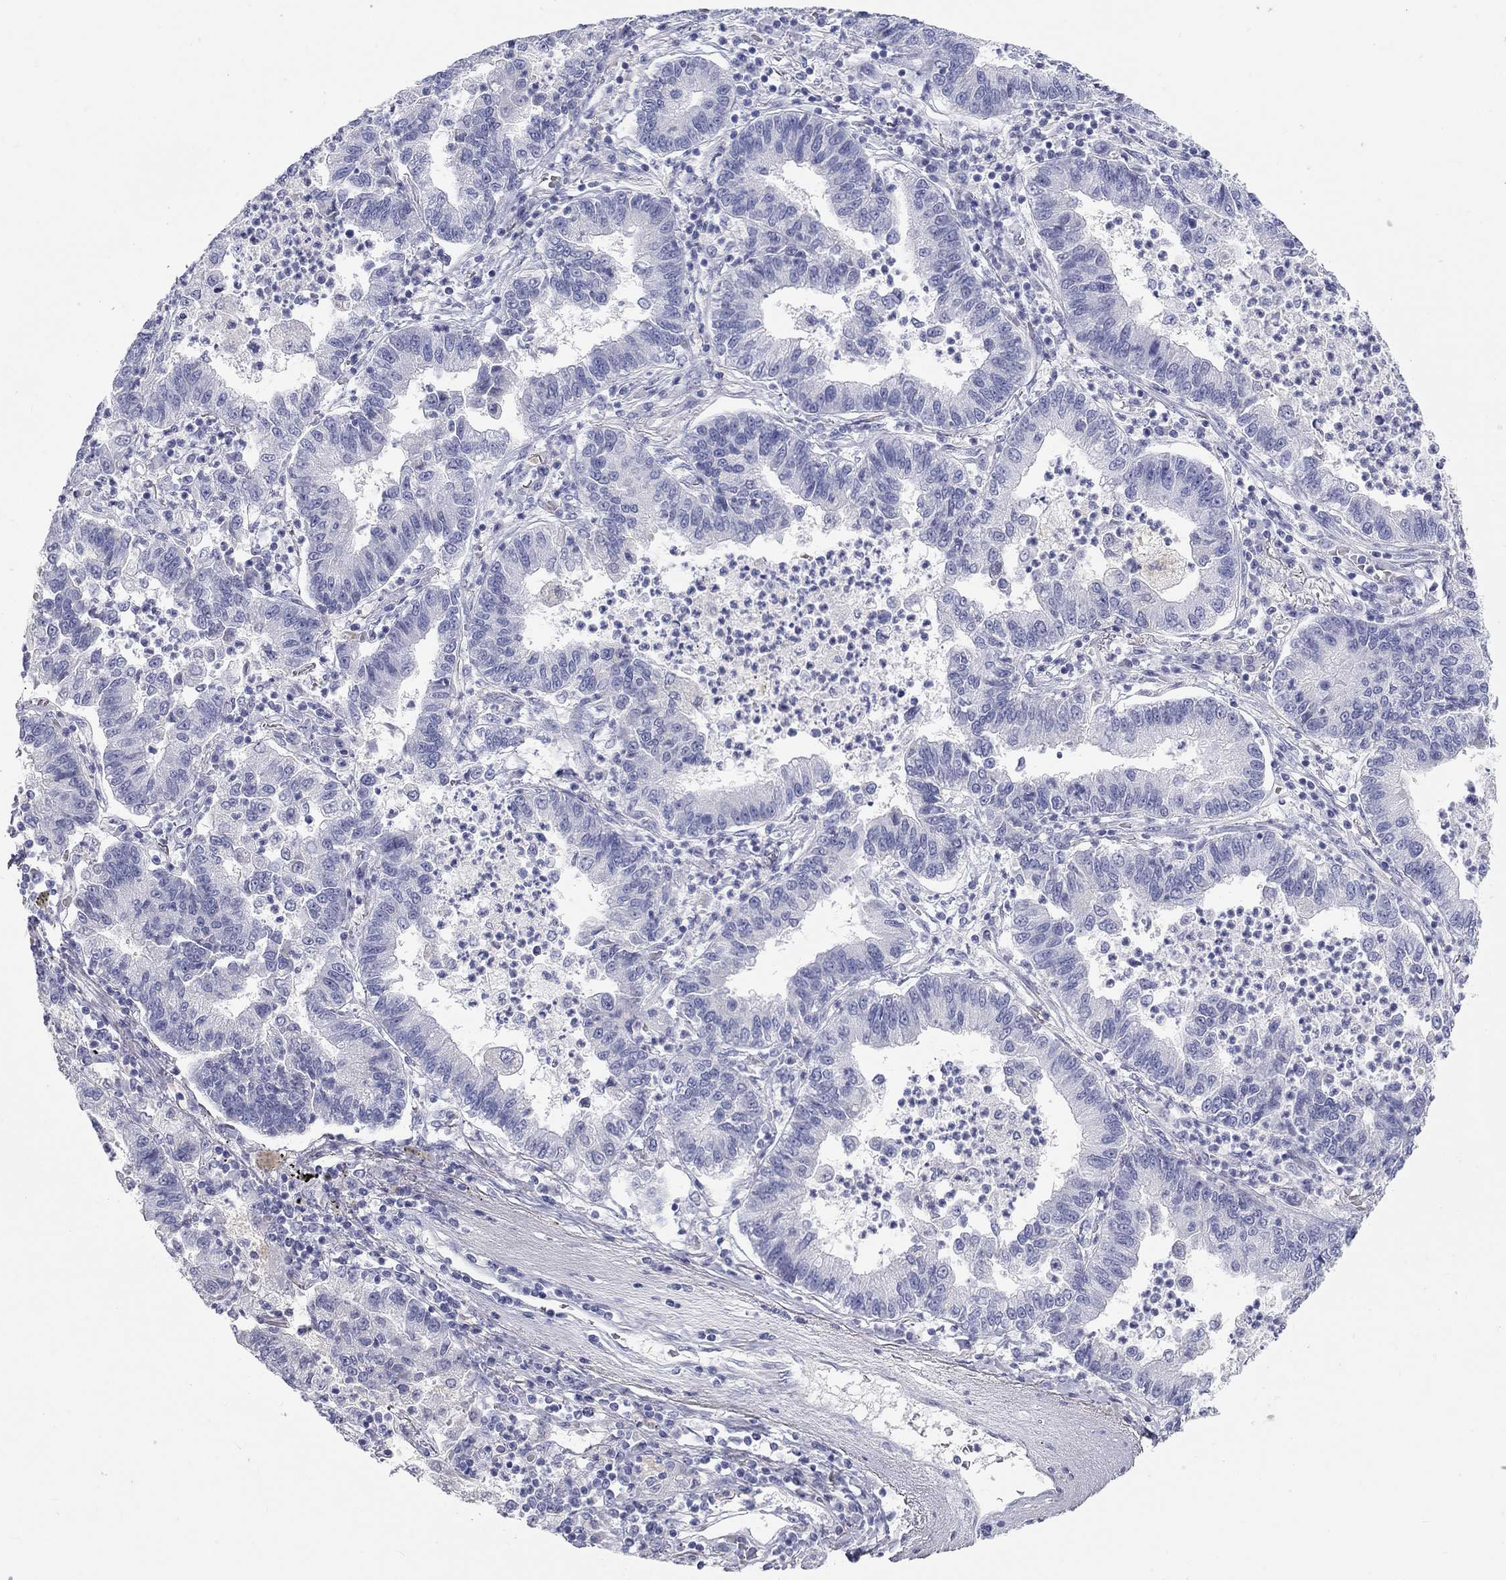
{"staining": {"intensity": "negative", "quantity": "none", "location": "none"}, "tissue": "lung cancer", "cell_type": "Tumor cells", "image_type": "cancer", "snomed": [{"axis": "morphology", "description": "Adenocarcinoma, NOS"}, {"axis": "topography", "description": "Lung"}], "caption": "DAB immunohistochemical staining of human lung cancer (adenocarcinoma) displays no significant staining in tumor cells. (Brightfield microscopy of DAB (3,3'-diaminobenzidine) IHC at high magnification).", "gene": "PCDHGC5", "patient": {"sex": "female", "age": 57}}